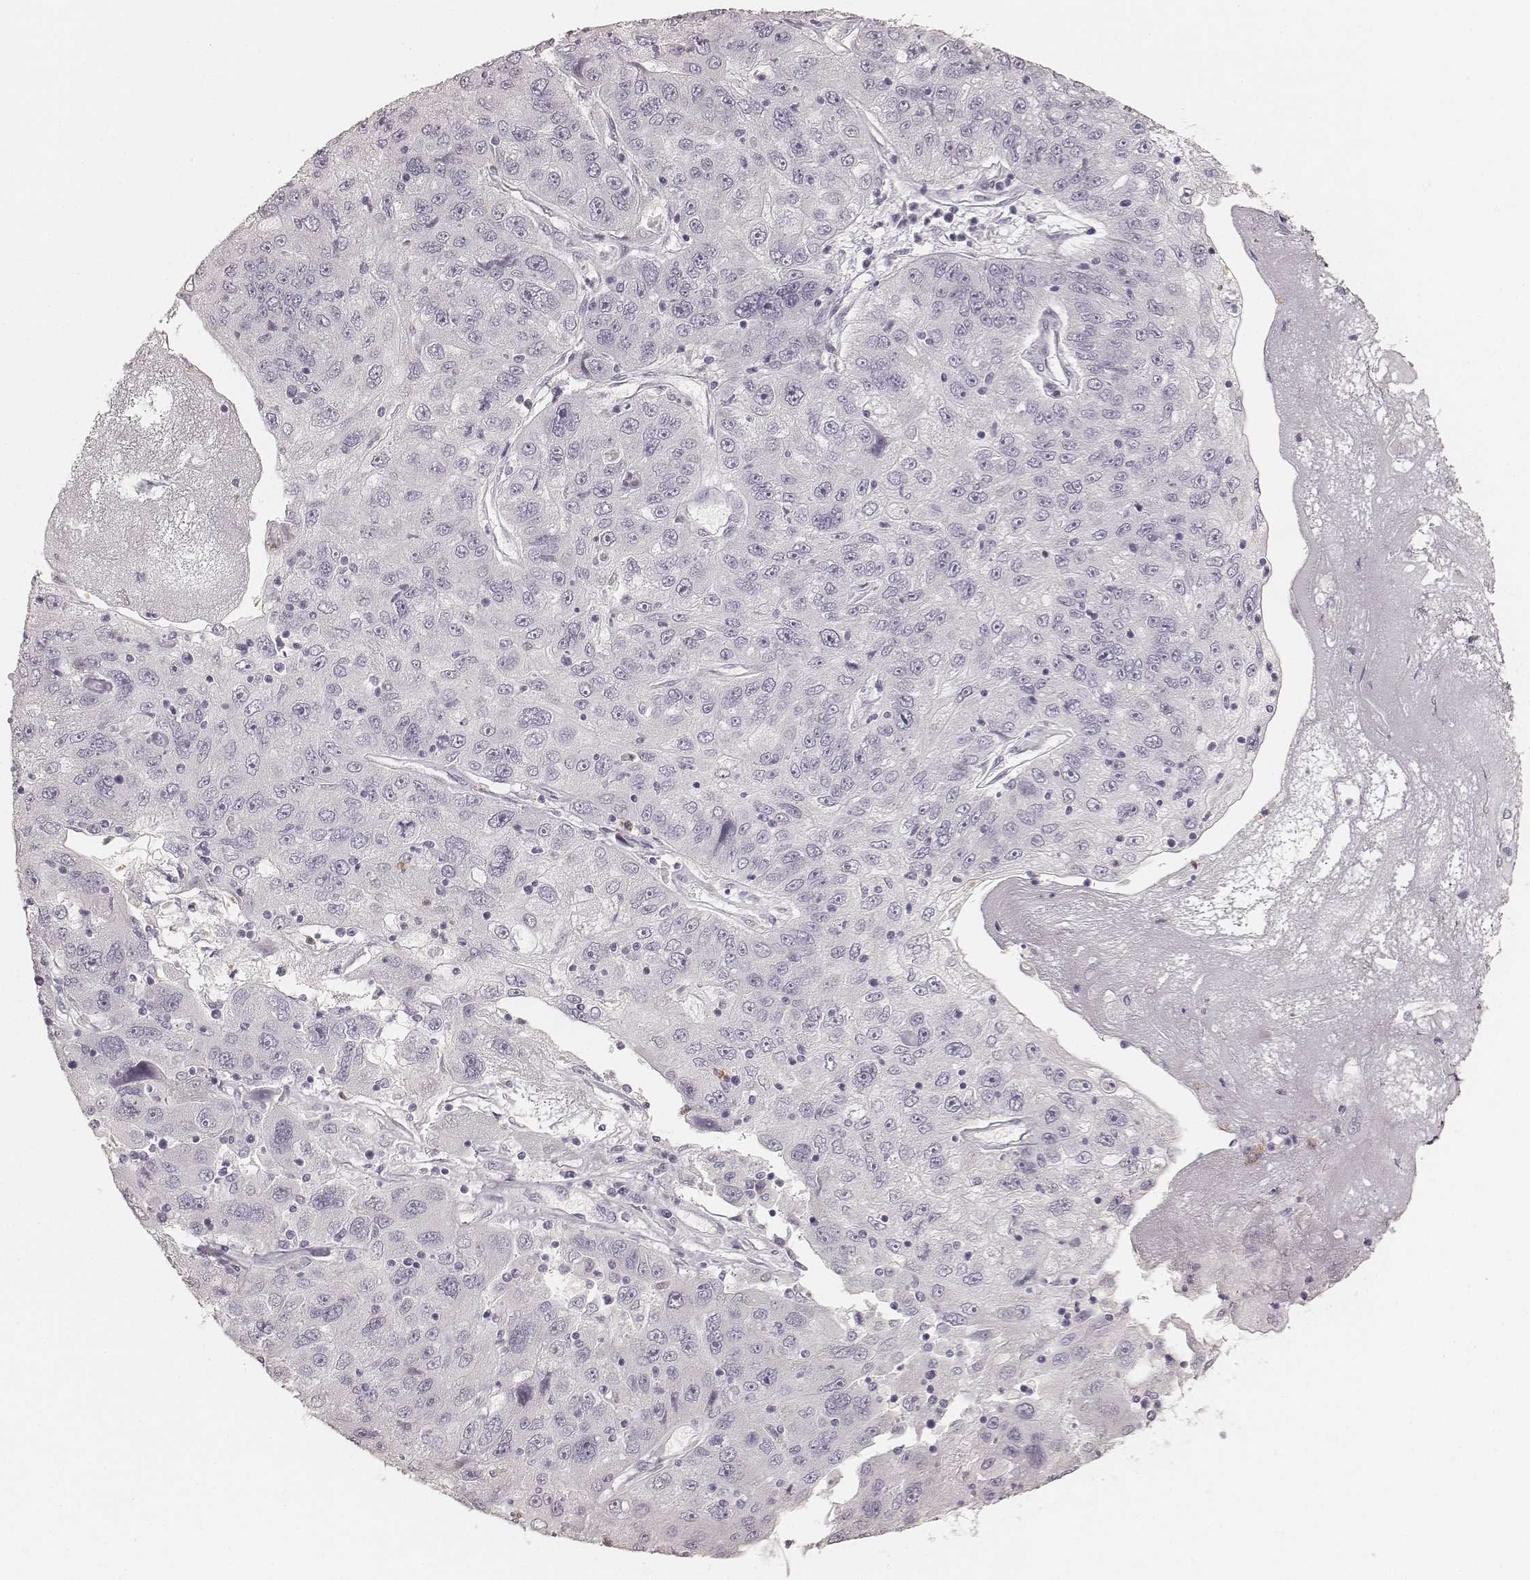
{"staining": {"intensity": "negative", "quantity": "none", "location": "none"}, "tissue": "stomach cancer", "cell_type": "Tumor cells", "image_type": "cancer", "snomed": [{"axis": "morphology", "description": "Adenocarcinoma, NOS"}, {"axis": "topography", "description": "Stomach"}], "caption": "Immunohistochemistry (IHC) image of neoplastic tissue: human stomach cancer (adenocarcinoma) stained with DAB exhibits no significant protein staining in tumor cells.", "gene": "KRT26", "patient": {"sex": "male", "age": 56}}